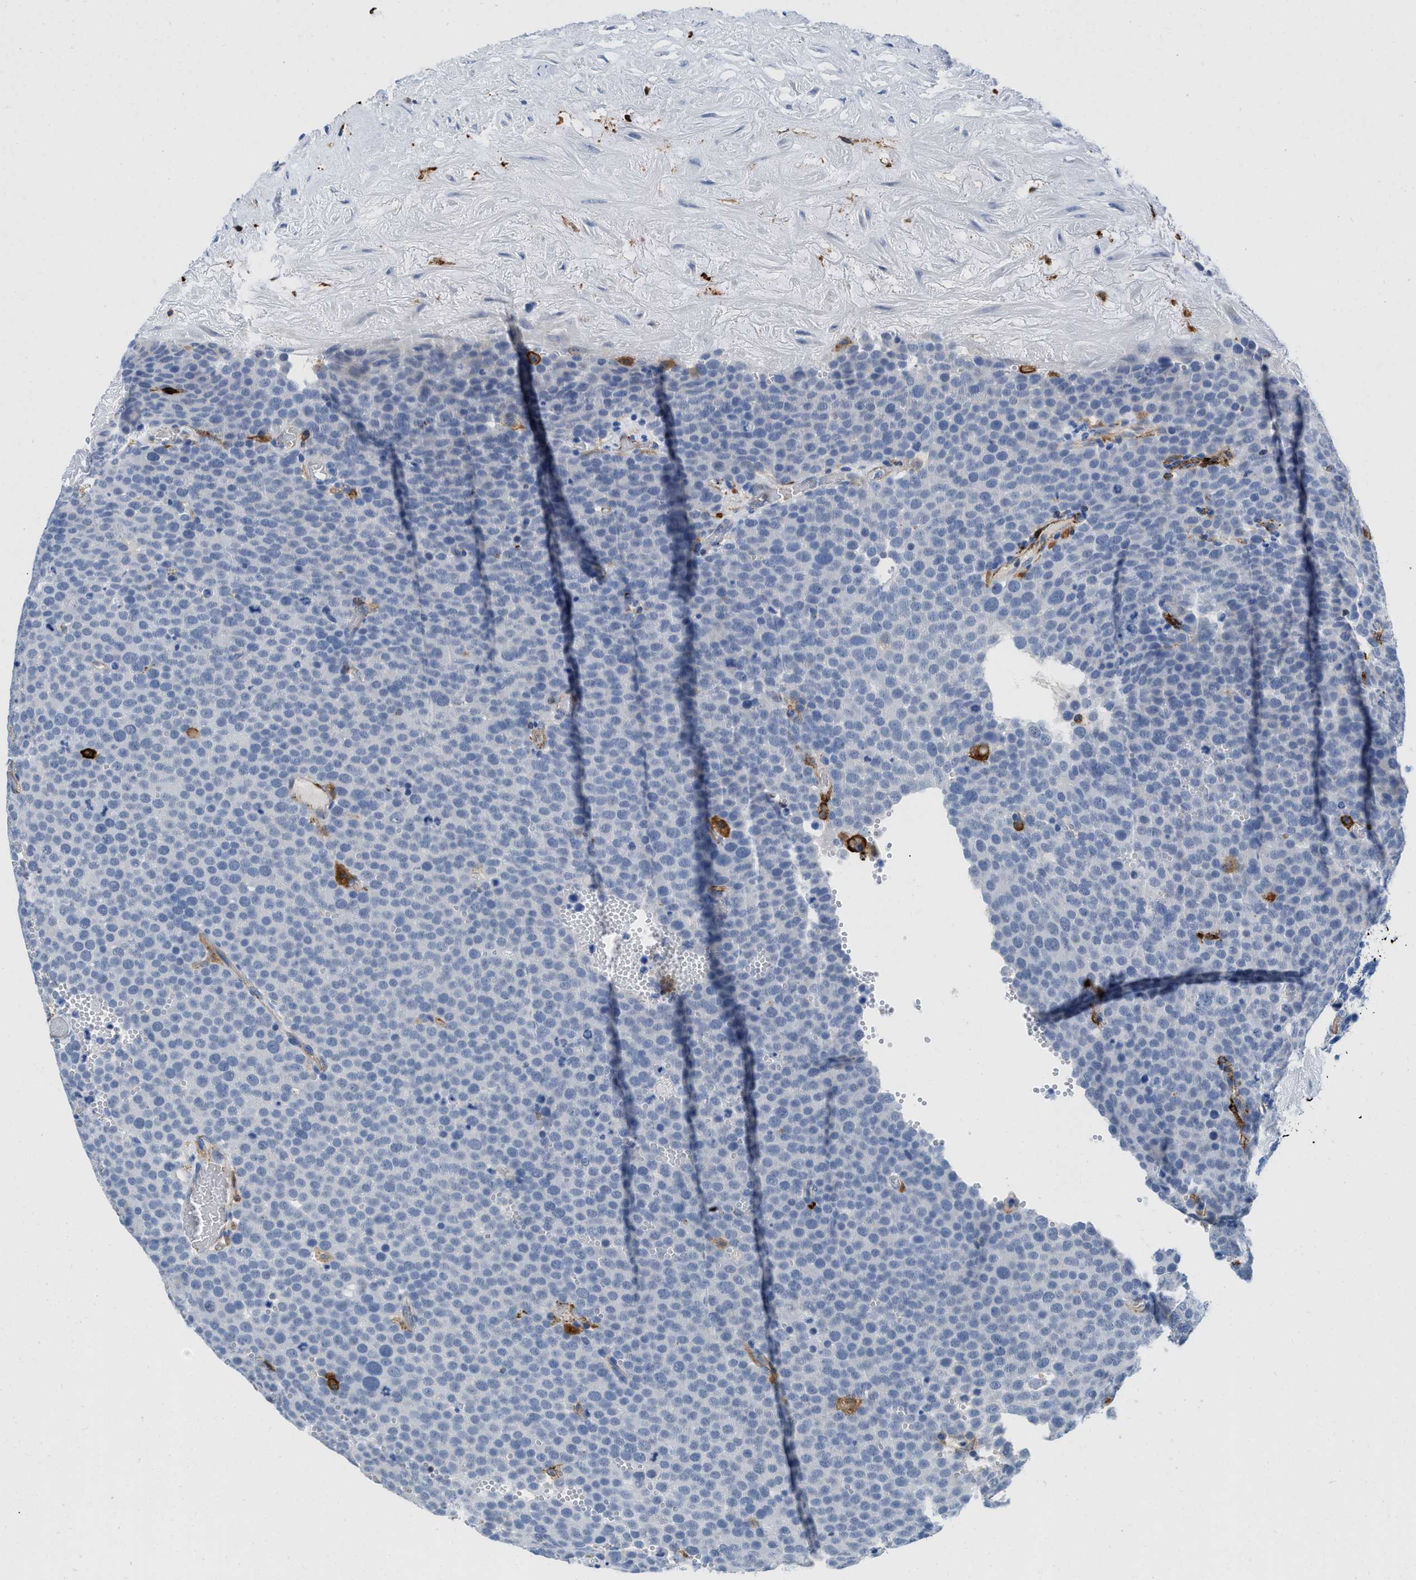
{"staining": {"intensity": "negative", "quantity": "none", "location": "none"}, "tissue": "testis cancer", "cell_type": "Tumor cells", "image_type": "cancer", "snomed": [{"axis": "morphology", "description": "Normal tissue, NOS"}, {"axis": "morphology", "description": "Seminoma, NOS"}, {"axis": "topography", "description": "Testis"}], "caption": "This image is of testis seminoma stained with immunohistochemistry to label a protein in brown with the nuclei are counter-stained blue. There is no positivity in tumor cells.", "gene": "CD226", "patient": {"sex": "male", "age": 71}}